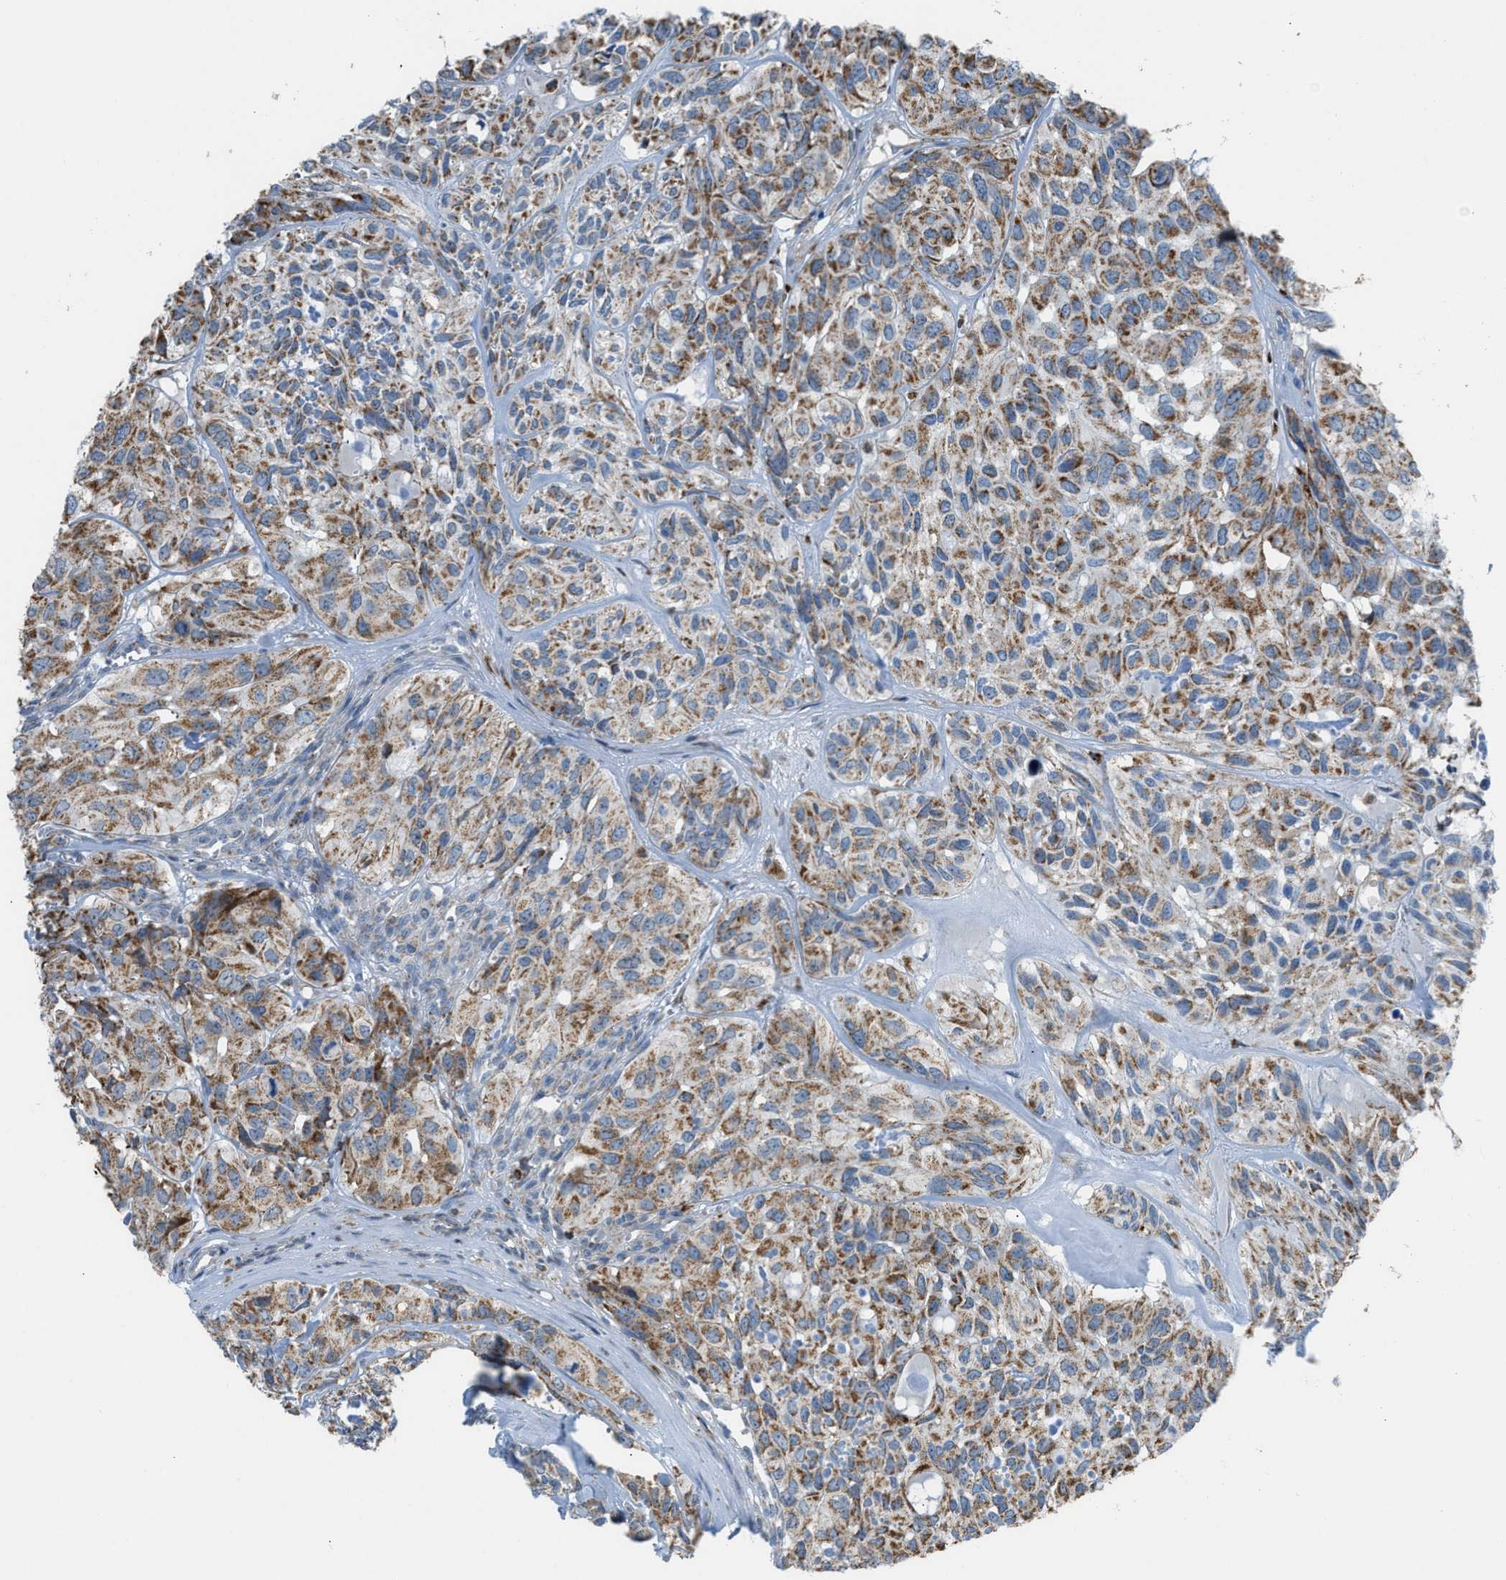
{"staining": {"intensity": "moderate", "quantity": ">75%", "location": "cytoplasmic/membranous"}, "tissue": "head and neck cancer", "cell_type": "Tumor cells", "image_type": "cancer", "snomed": [{"axis": "morphology", "description": "Adenocarcinoma, NOS"}, {"axis": "topography", "description": "Salivary gland, NOS"}, {"axis": "topography", "description": "Head-Neck"}], "caption": "Moderate cytoplasmic/membranous expression for a protein is appreciated in approximately >75% of tumor cells of head and neck cancer using immunohistochemistry.", "gene": "SMIM20", "patient": {"sex": "female", "age": 76}}